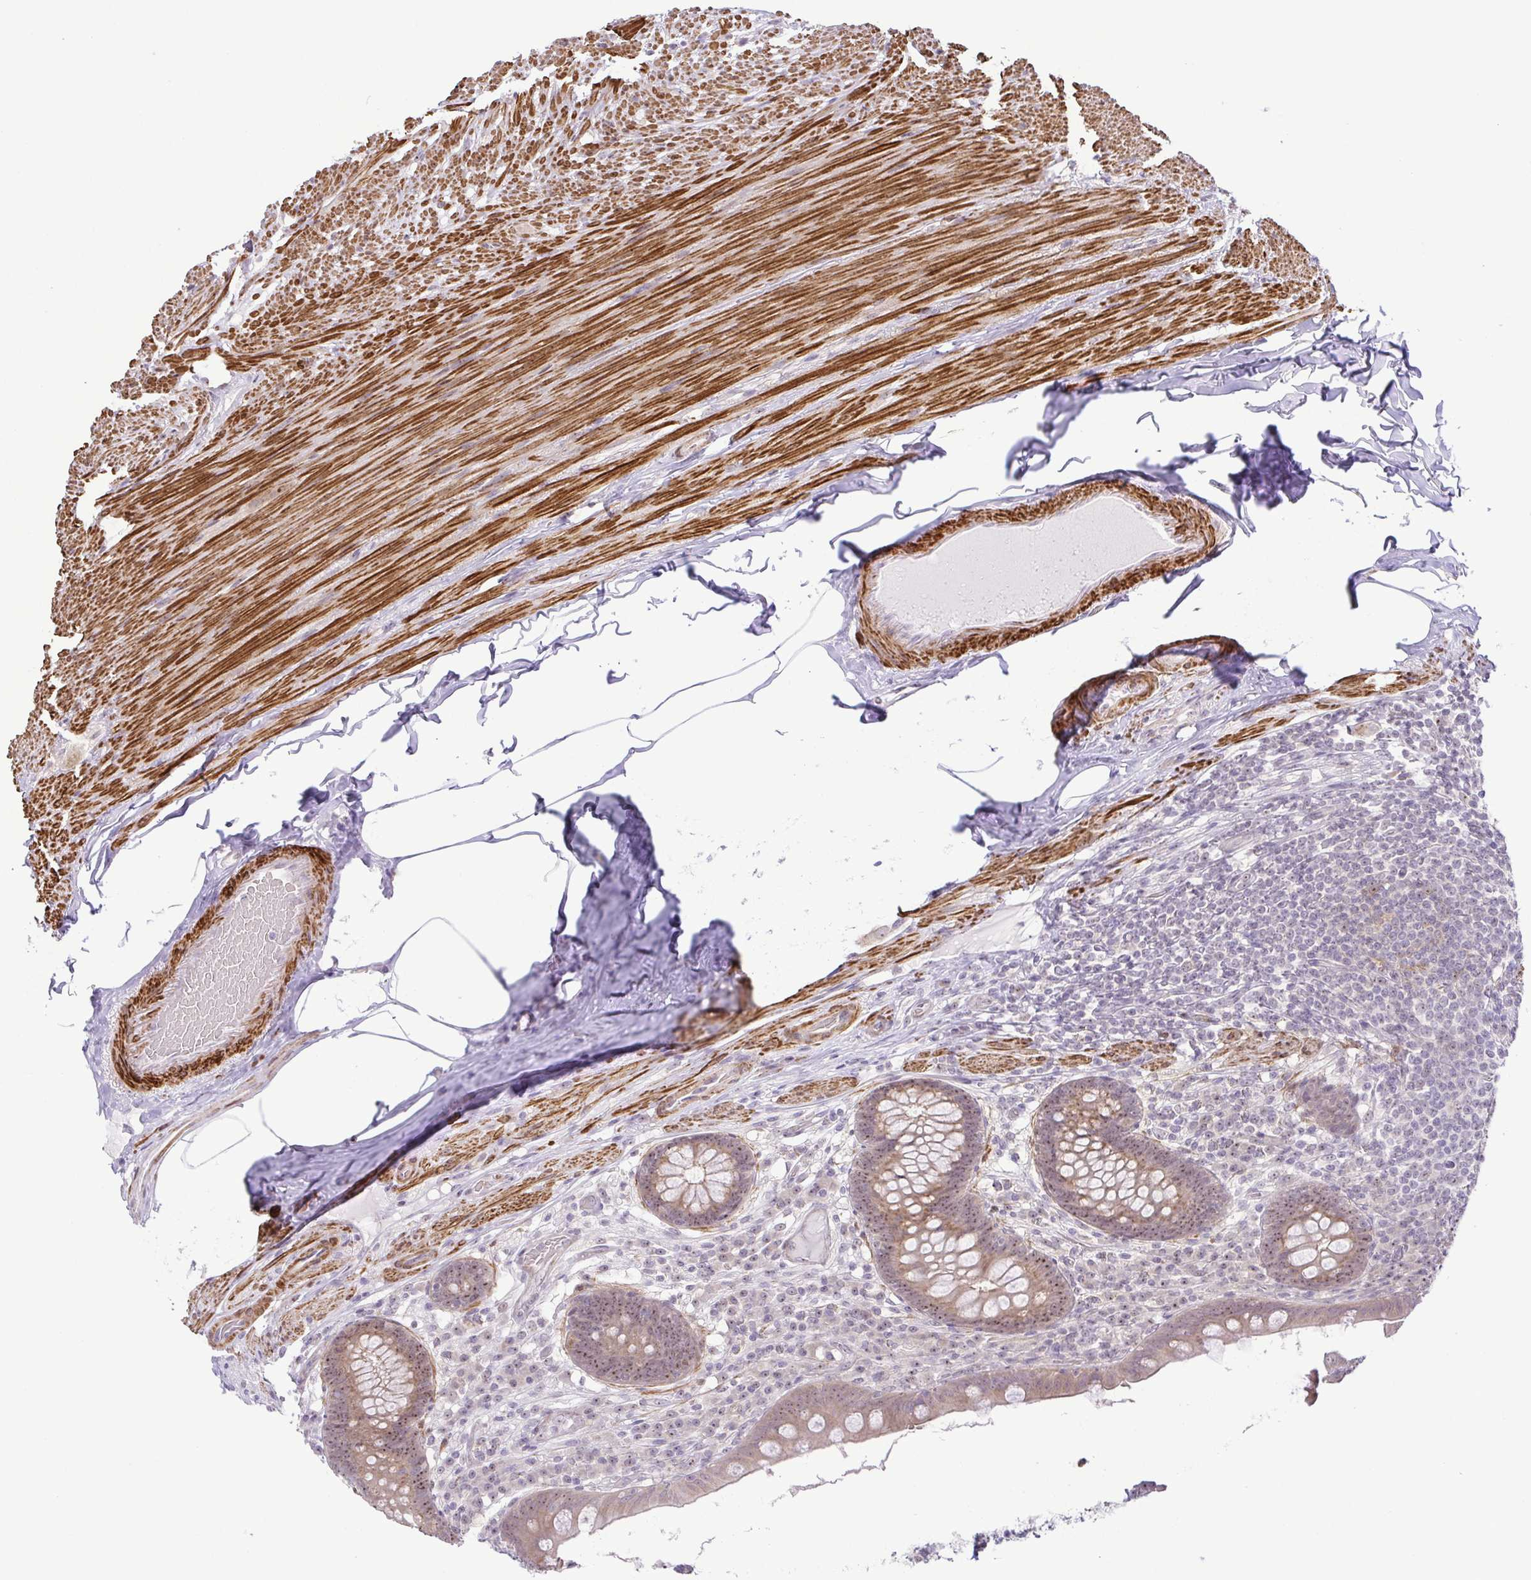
{"staining": {"intensity": "moderate", "quantity": "25%-75%", "location": "cytoplasmic/membranous,nuclear"}, "tissue": "appendix", "cell_type": "Glandular cells", "image_type": "normal", "snomed": [{"axis": "morphology", "description": "Normal tissue, NOS"}, {"axis": "topography", "description": "Appendix"}], "caption": "Appendix stained with DAB immunohistochemistry (IHC) exhibits medium levels of moderate cytoplasmic/membranous,nuclear positivity in approximately 25%-75% of glandular cells. The protein is shown in brown color, while the nuclei are stained blue.", "gene": "RSL24D1", "patient": {"sex": "male", "age": 71}}